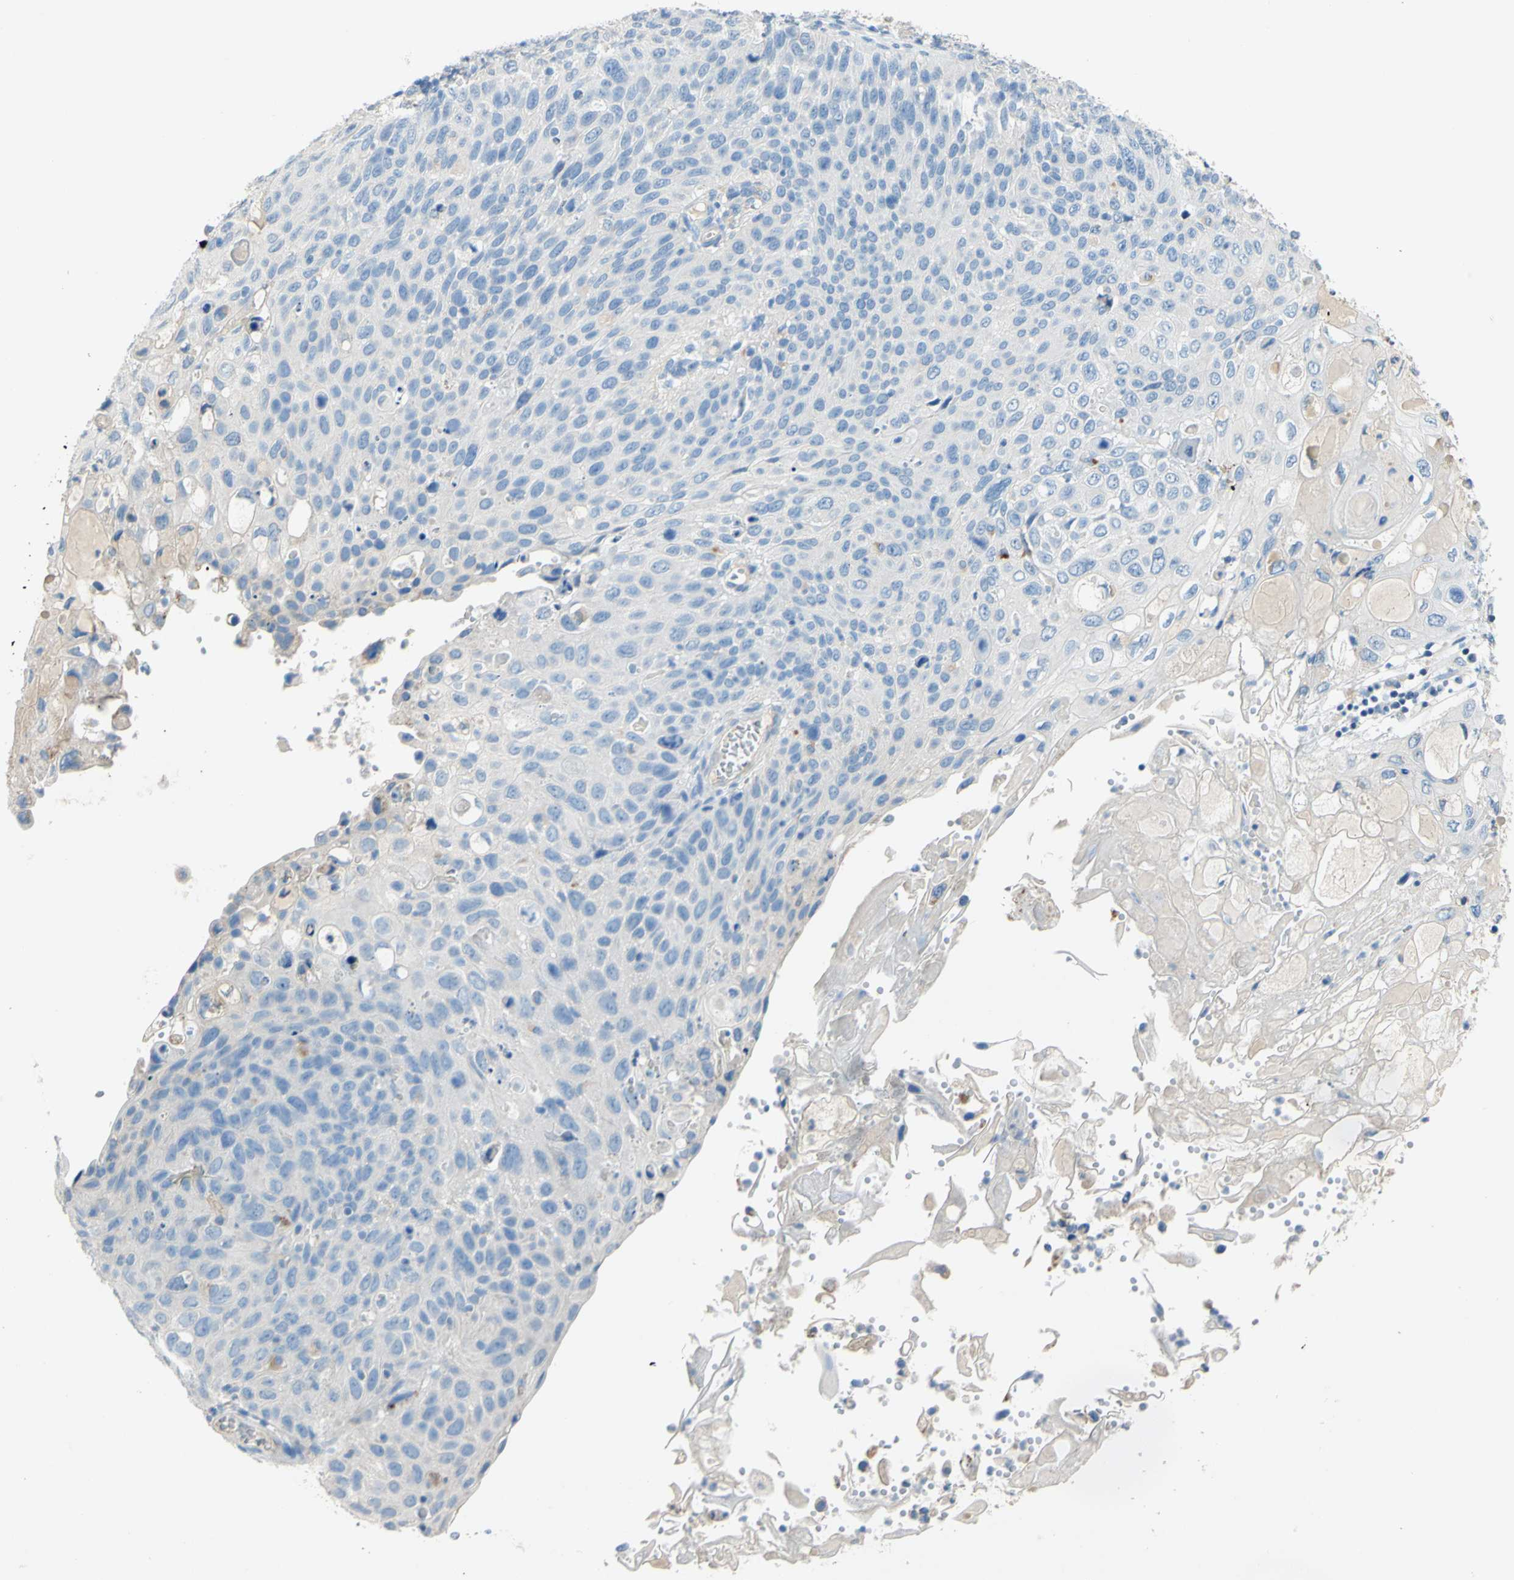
{"staining": {"intensity": "negative", "quantity": "none", "location": "none"}, "tissue": "cervical cancer", "cell_type": "Tumor cells", "image_type": "cancer", "snomed": [{"axis": "morphology", "description": "Squamous cell carcinoma, NOS"}, {"axis": "topography", "description": "Cervix"}], "caption": "Tumor cells are negative for brown protein staining in cervical cancer (squamous cell carcinoma).", "gene": "CDH10", "patient": {"sex": "female", "age": 70}}